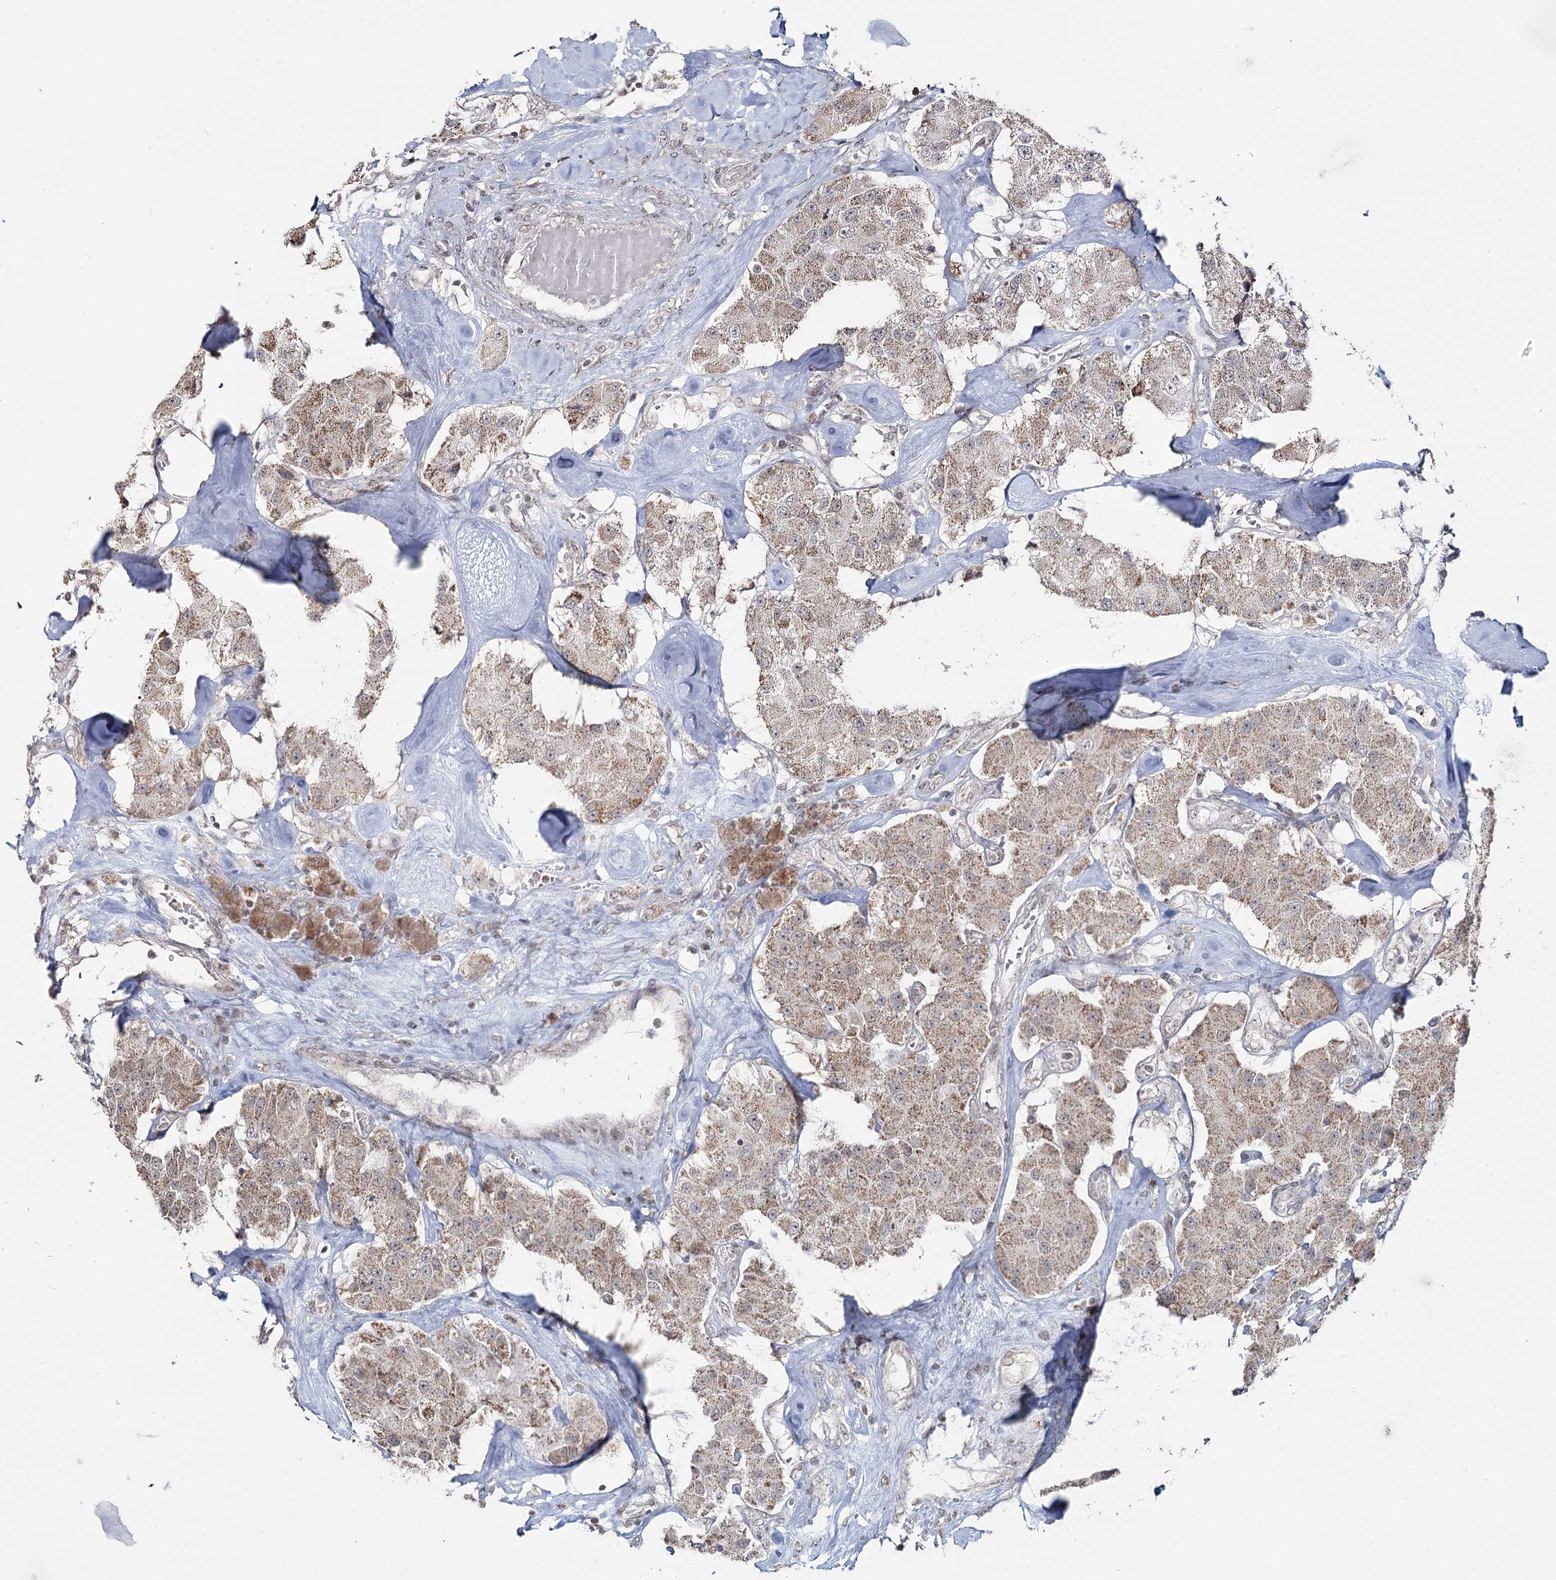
{"staining": {"intensity": "weak", "quantity": ">75%", "location": "cytoplasmic/membranous"}, "tissue": "carcinoid", "cell_type": "Tumor cells", "image_type": "cancer", "snomed": [{"axis": "morphology", "description": "Carcinoid, malignant, NOS"}, {"axis": "topography", "description": "Pancreas"}], "caption": "This is an image of immunohistochemistry staining of carcinoid, which shows weak expression in the cytoplasmic/membranous of tumor cells.", "gene": "PDHX", "patient": {"sex": "male", "age": 41}}